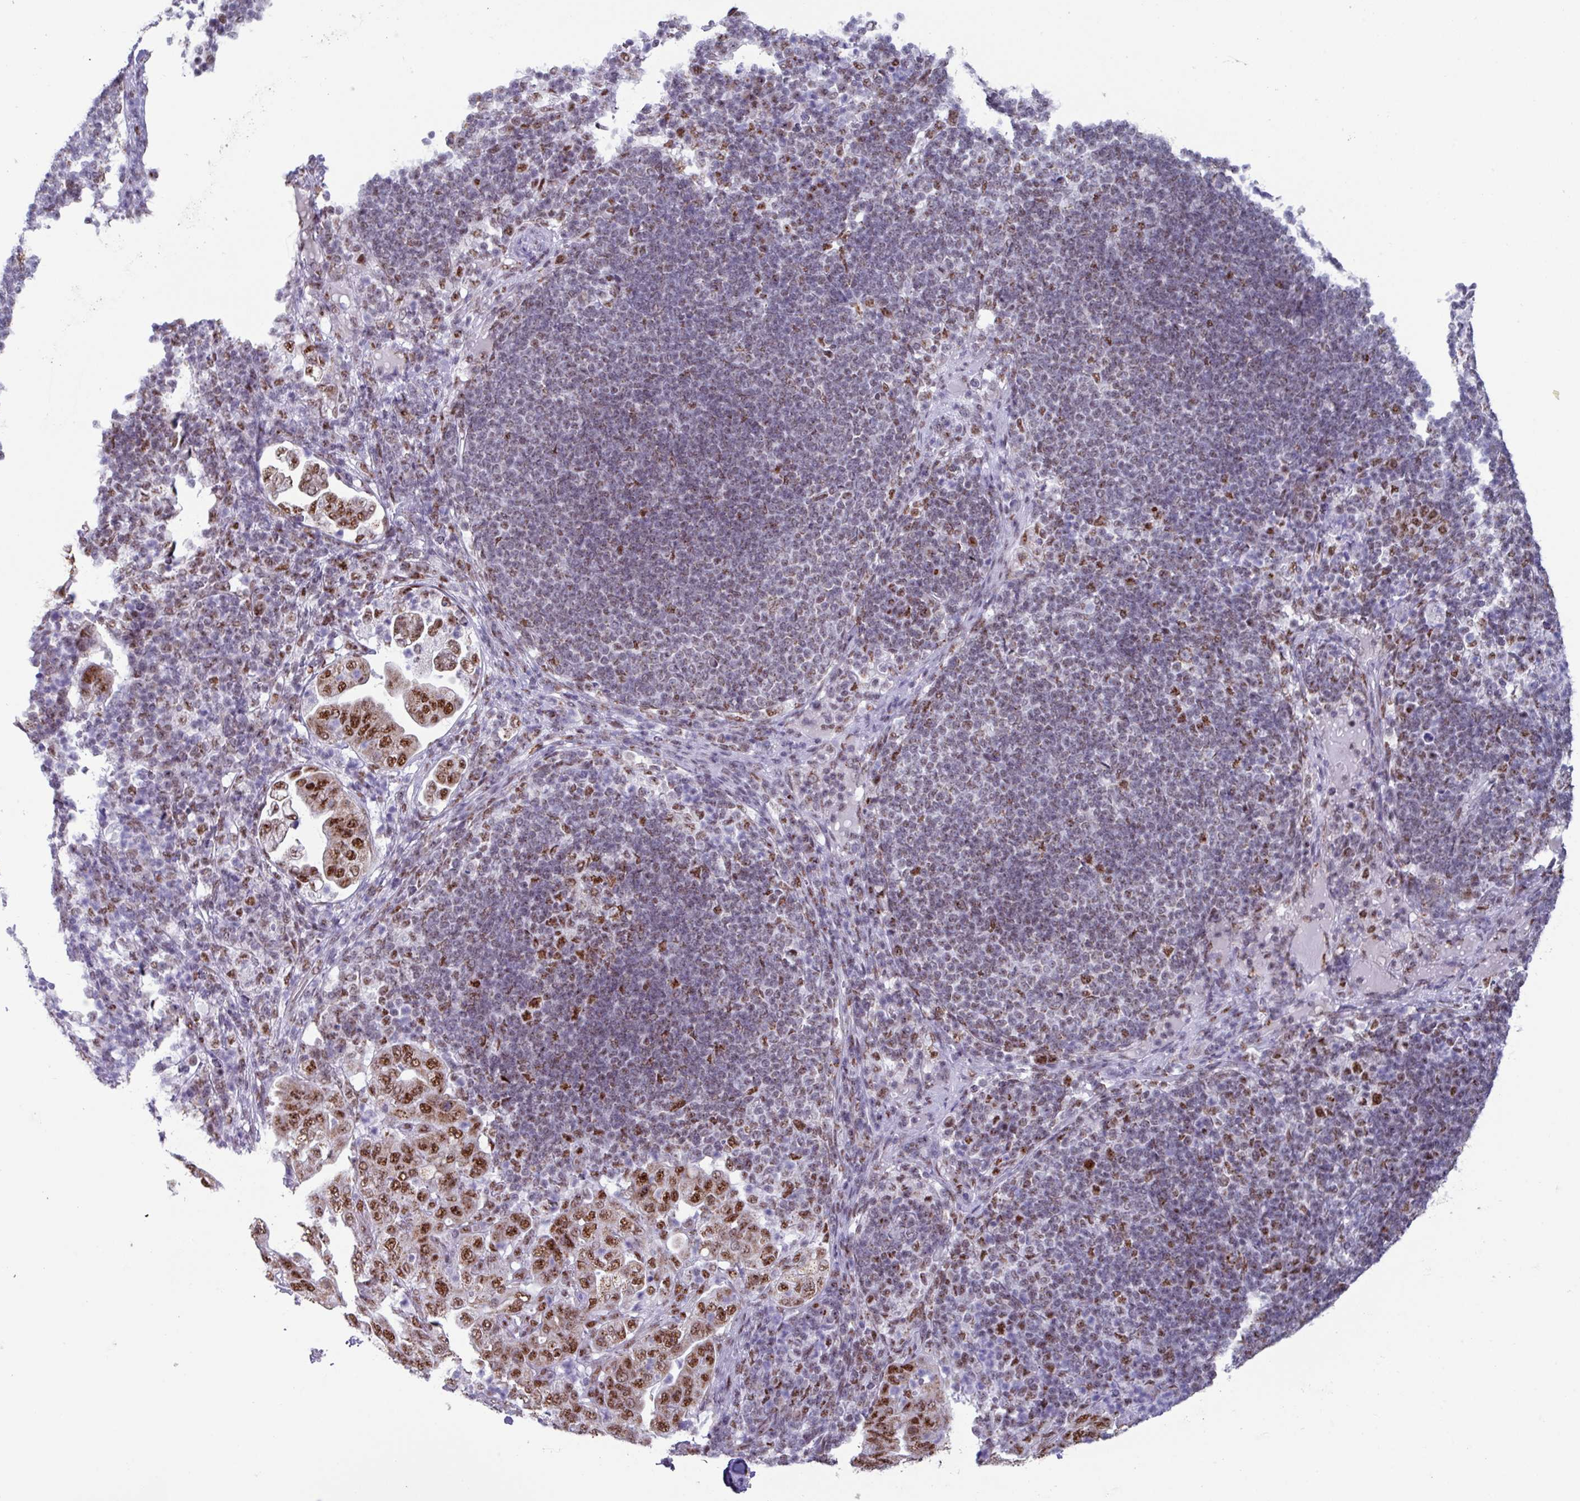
{"staining": {"intensity": "moderate", "quantity": ">75%", "location": "nuclear"}, "tissue": "pancreatic cancer", "cell_type": "Tumor cells", "image_type": "cancer", "snomed": [{"axis": "morphology", "description": "Normal tissue, NOS"}, {"axis": "morphology", "description": "Adenocarcinoma, NOS"}, {"axis": "topography", "description": "Lymph node"}, {"axis": "topography", "description": "Pancreas"}], "caption": "Immunohistochemical staining of human adenocarcinoma (pancreatic) demonstrates moderate nuclear protein staining in approximately >75% of tumor cells.", "gene": "PUF60", "patient": {"sex": "female", "age": 67}}